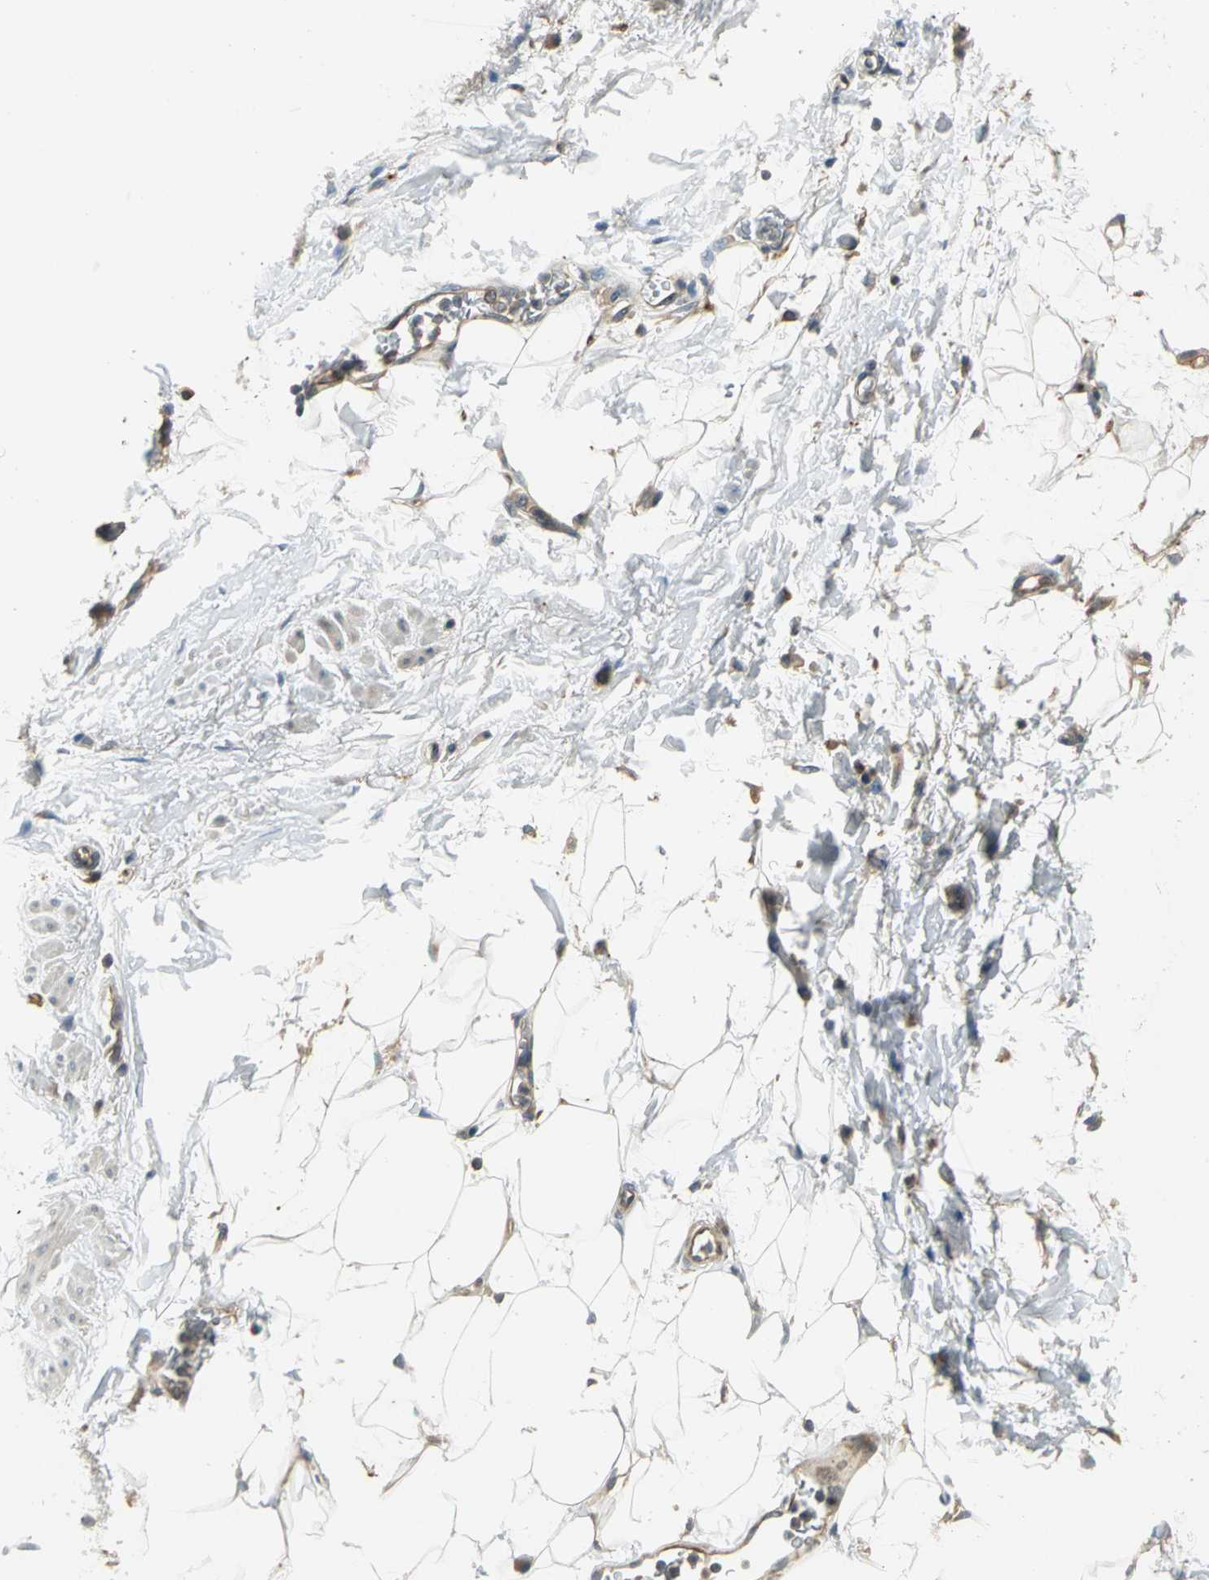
{"staining": {"intensity": "weak", "quantity": ">75%", "location": "cytoplasmic/membranous"}, "tissue": "adipose tissue", "cell_type": "Adipocytes", "image_type": "normal", "snomed": [{"axis": "morphology", "description": "Normal tissue, NOS"}, {"axis": "morphology", "description": "Urothelial carcinoma, High grade"}, {"axis": "topography", "description": "Vascular tissue"}, {"axis": "topography", "description": "Urinary bladder"}], "caption": "The photomicrograph displays a brown stain indicating the presence of a protein in the cytoplasmic/membranous of adipocytes in adipose tissue.", "gene": "PRKAA1", "patient": {"sex": "female", "age": 56}}